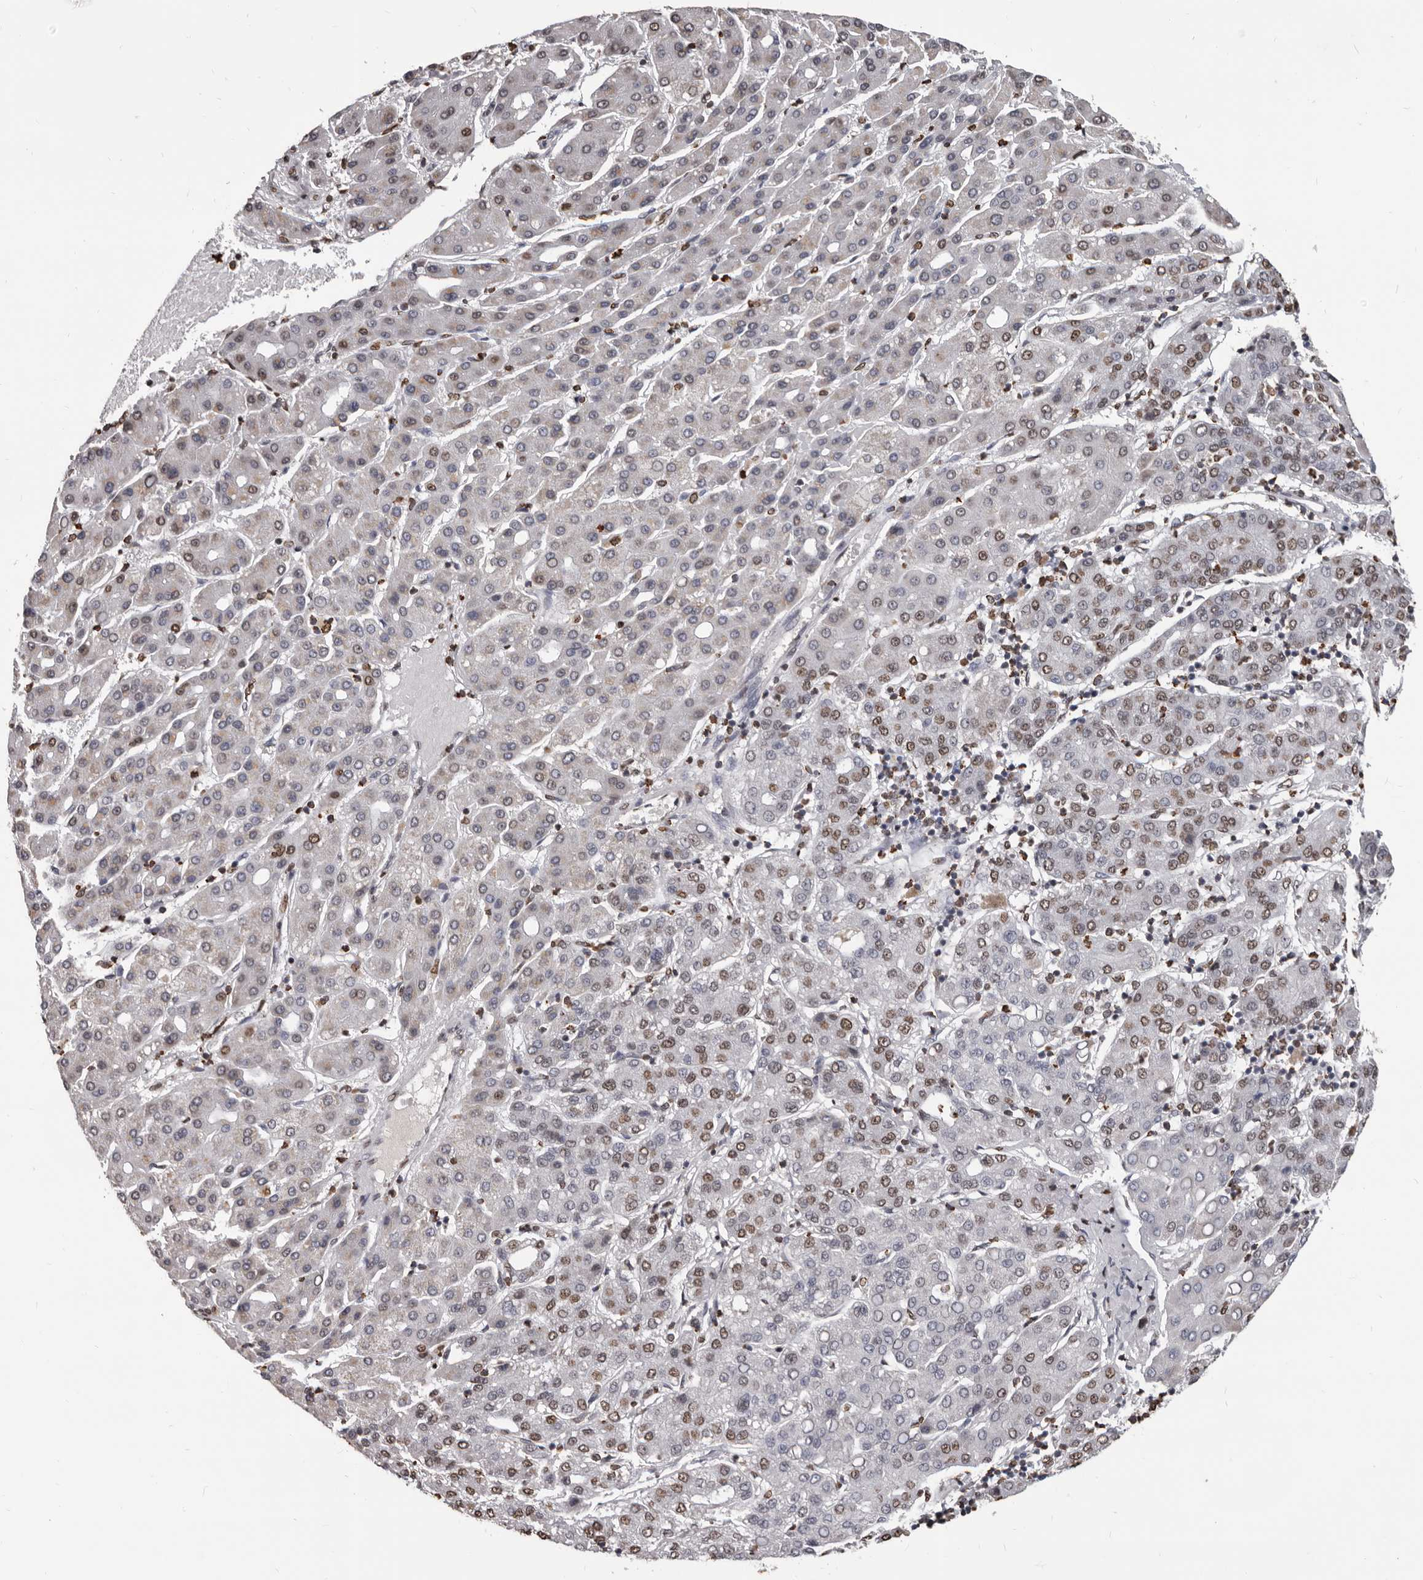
{"staining": {"intensity": "moderate", "quantity": "25%-75%", "location": "nuclear"}, "tissue": "liver cancer", "cell_type": "Tumor cells", "image_type": "cancer", "snomed": [{"axis": "morphology", "description": "Carcinoma, Hepatocellular, NOS"}, {"axis": "topography", "description": "Liver"}], "caption": "The histopathology image shows staining of liver cancer, revealing moderate nuclear protein staining (brown color) within tumor cells.", "gene": "AHR", "patient": {"sex": "male", "age": 65}}